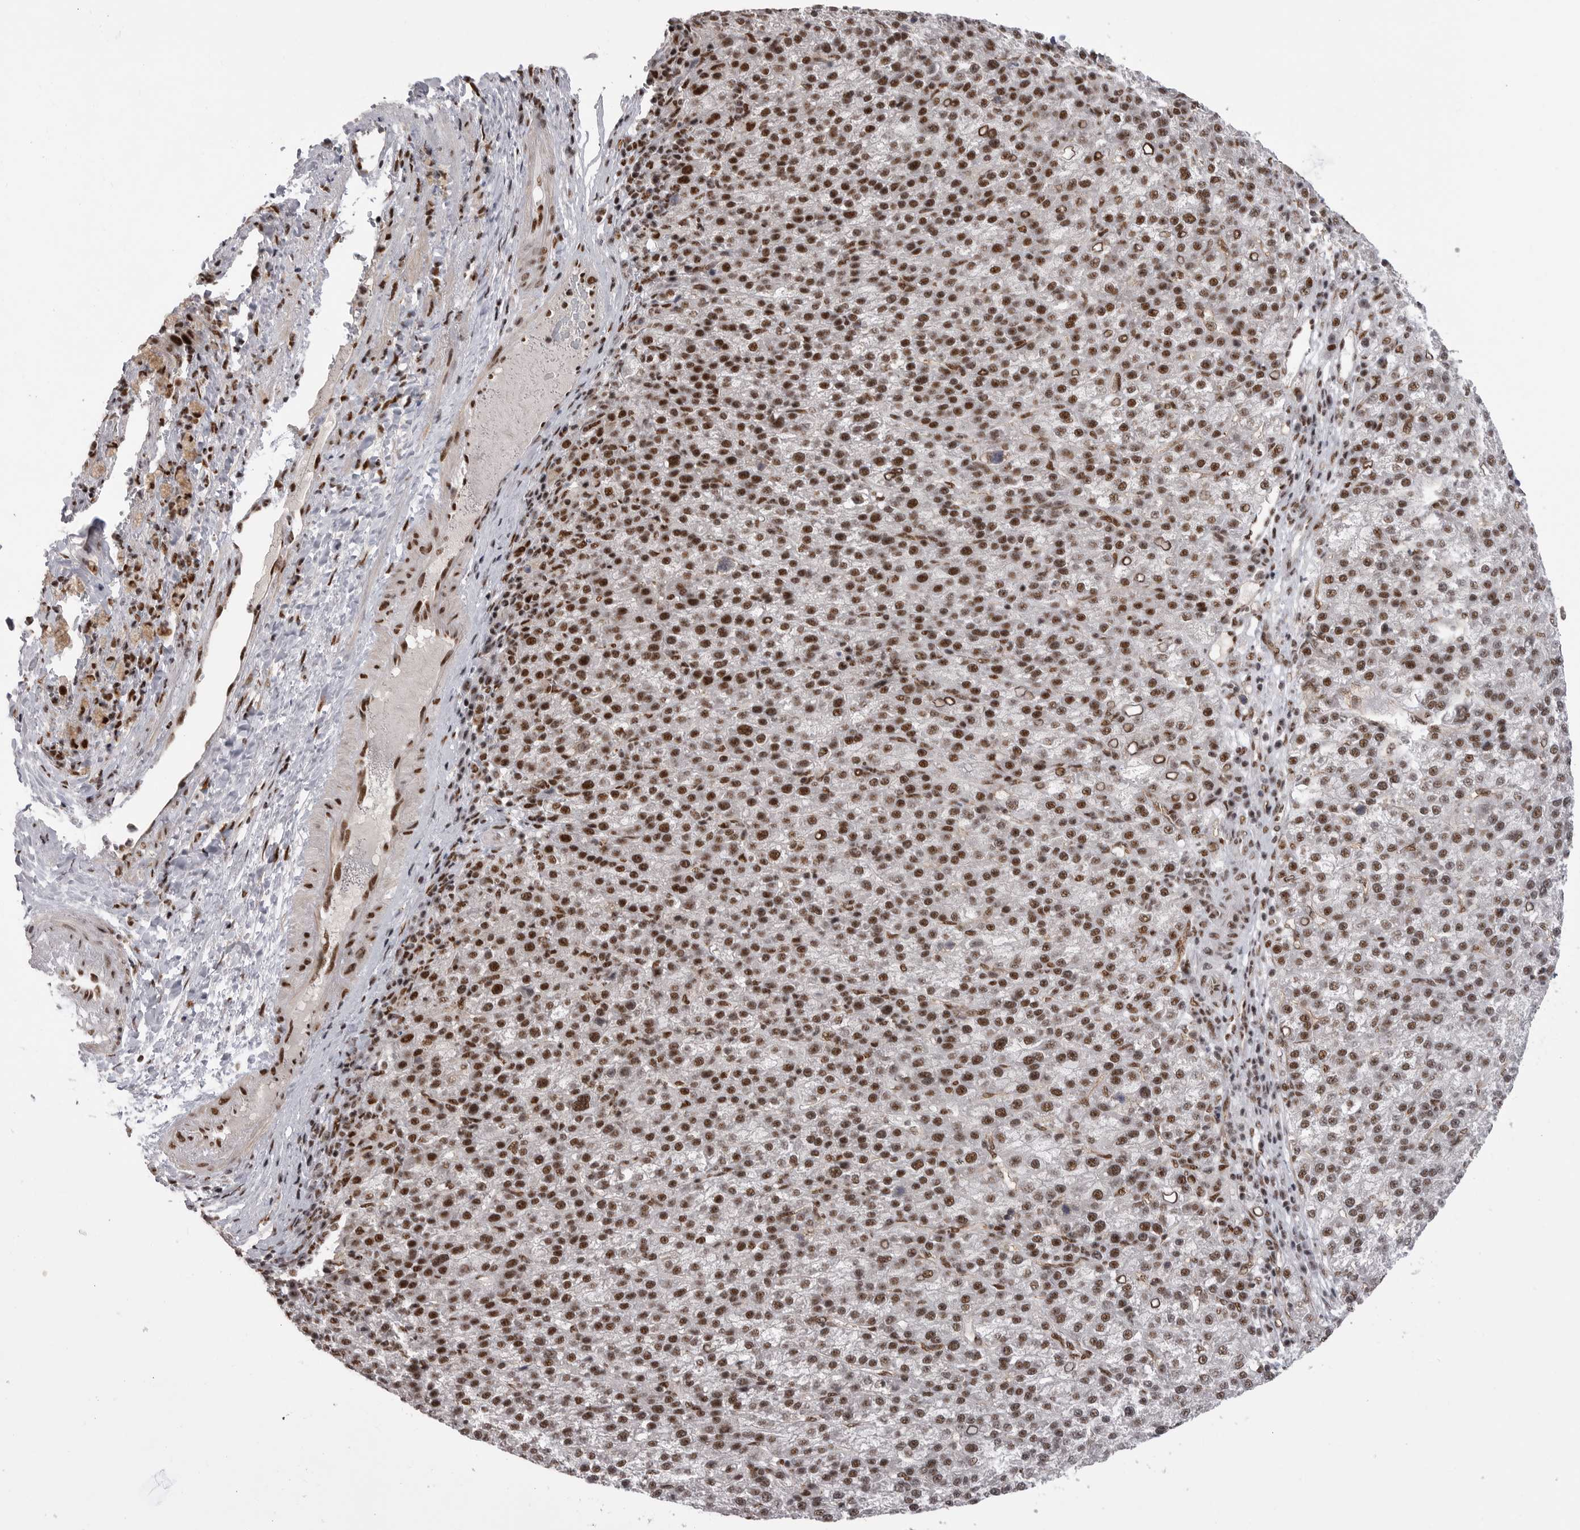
{"staining": {"intensity": "strong", "quantity": ">75%", "location": "nuclear"}, "tissue": "liver cancer", "cell_type": "Tumor cells", "image_type": "cancer", "snomed": [{"axis": "morphology", "description": "Carcinoma, Hepatocellular, NOS"}, {"axis": "topography", "description": "Liver"}], "caption": "Strong nuclear protein staining is seen in approximately >75% of tumor cells in liver cancer (hepatocellular carcinoma).", "gene": "PPP1R8", "patient": {"sex": "female", "age": 58}}